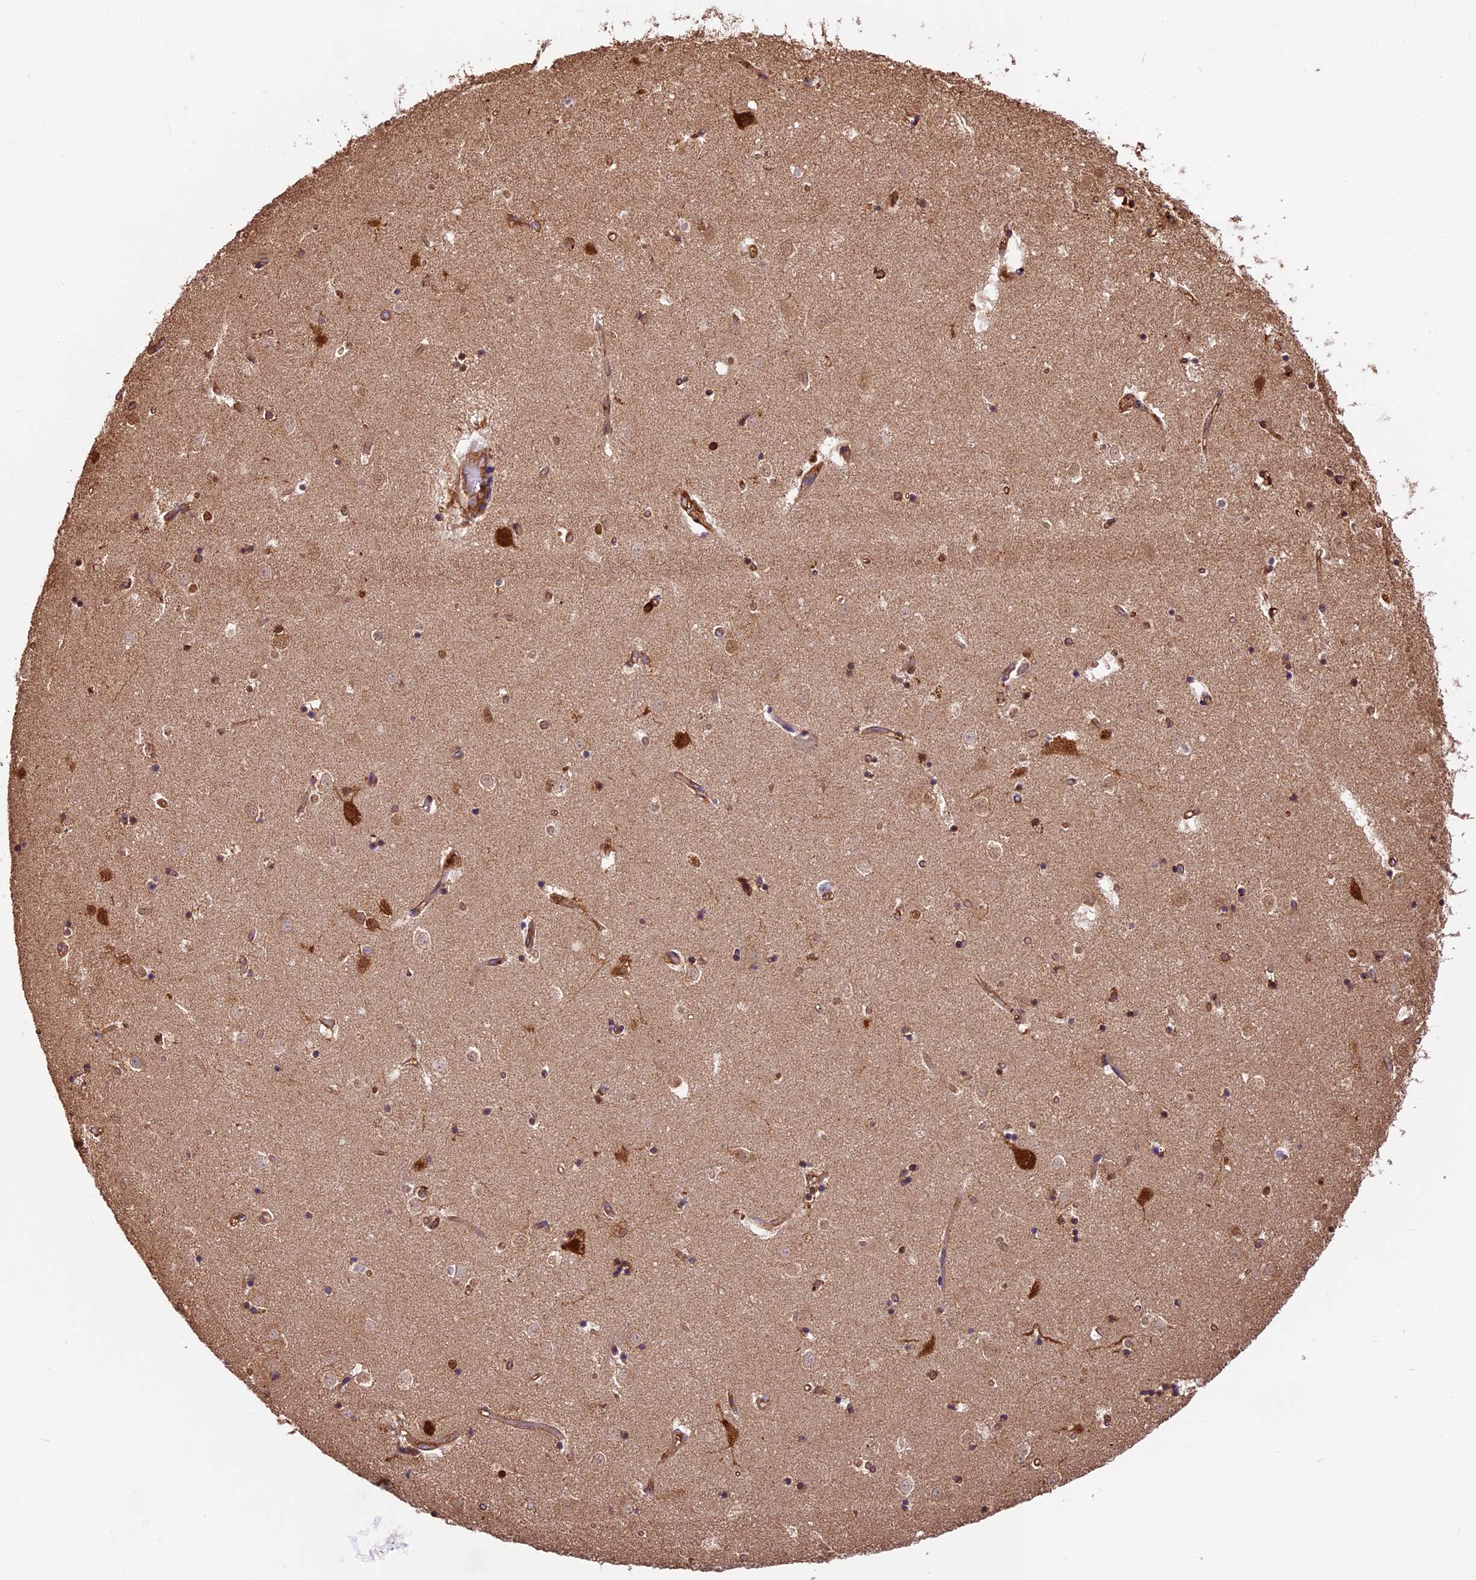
{"staining": {"intensity": "moderate", "quantity": "<25%", "location": "cytoplasmic/membranous"}, "tissue": "caudate", "cell_type": "Glial cells", "image_type": "normal", "snomed": [{"axis": "morphology", "description": "Normal tissue, NOS"}, {"axis": "topography", "description": "Lateral ventricle wall"}], "caption": "Caudate was stained to show a protein in brown. There is low levels of moderate cytoplasmic/membranous expression in about <25% of glial cells.", "gene": "KARS1", "patient": {"sex": "female", "age": 52}}